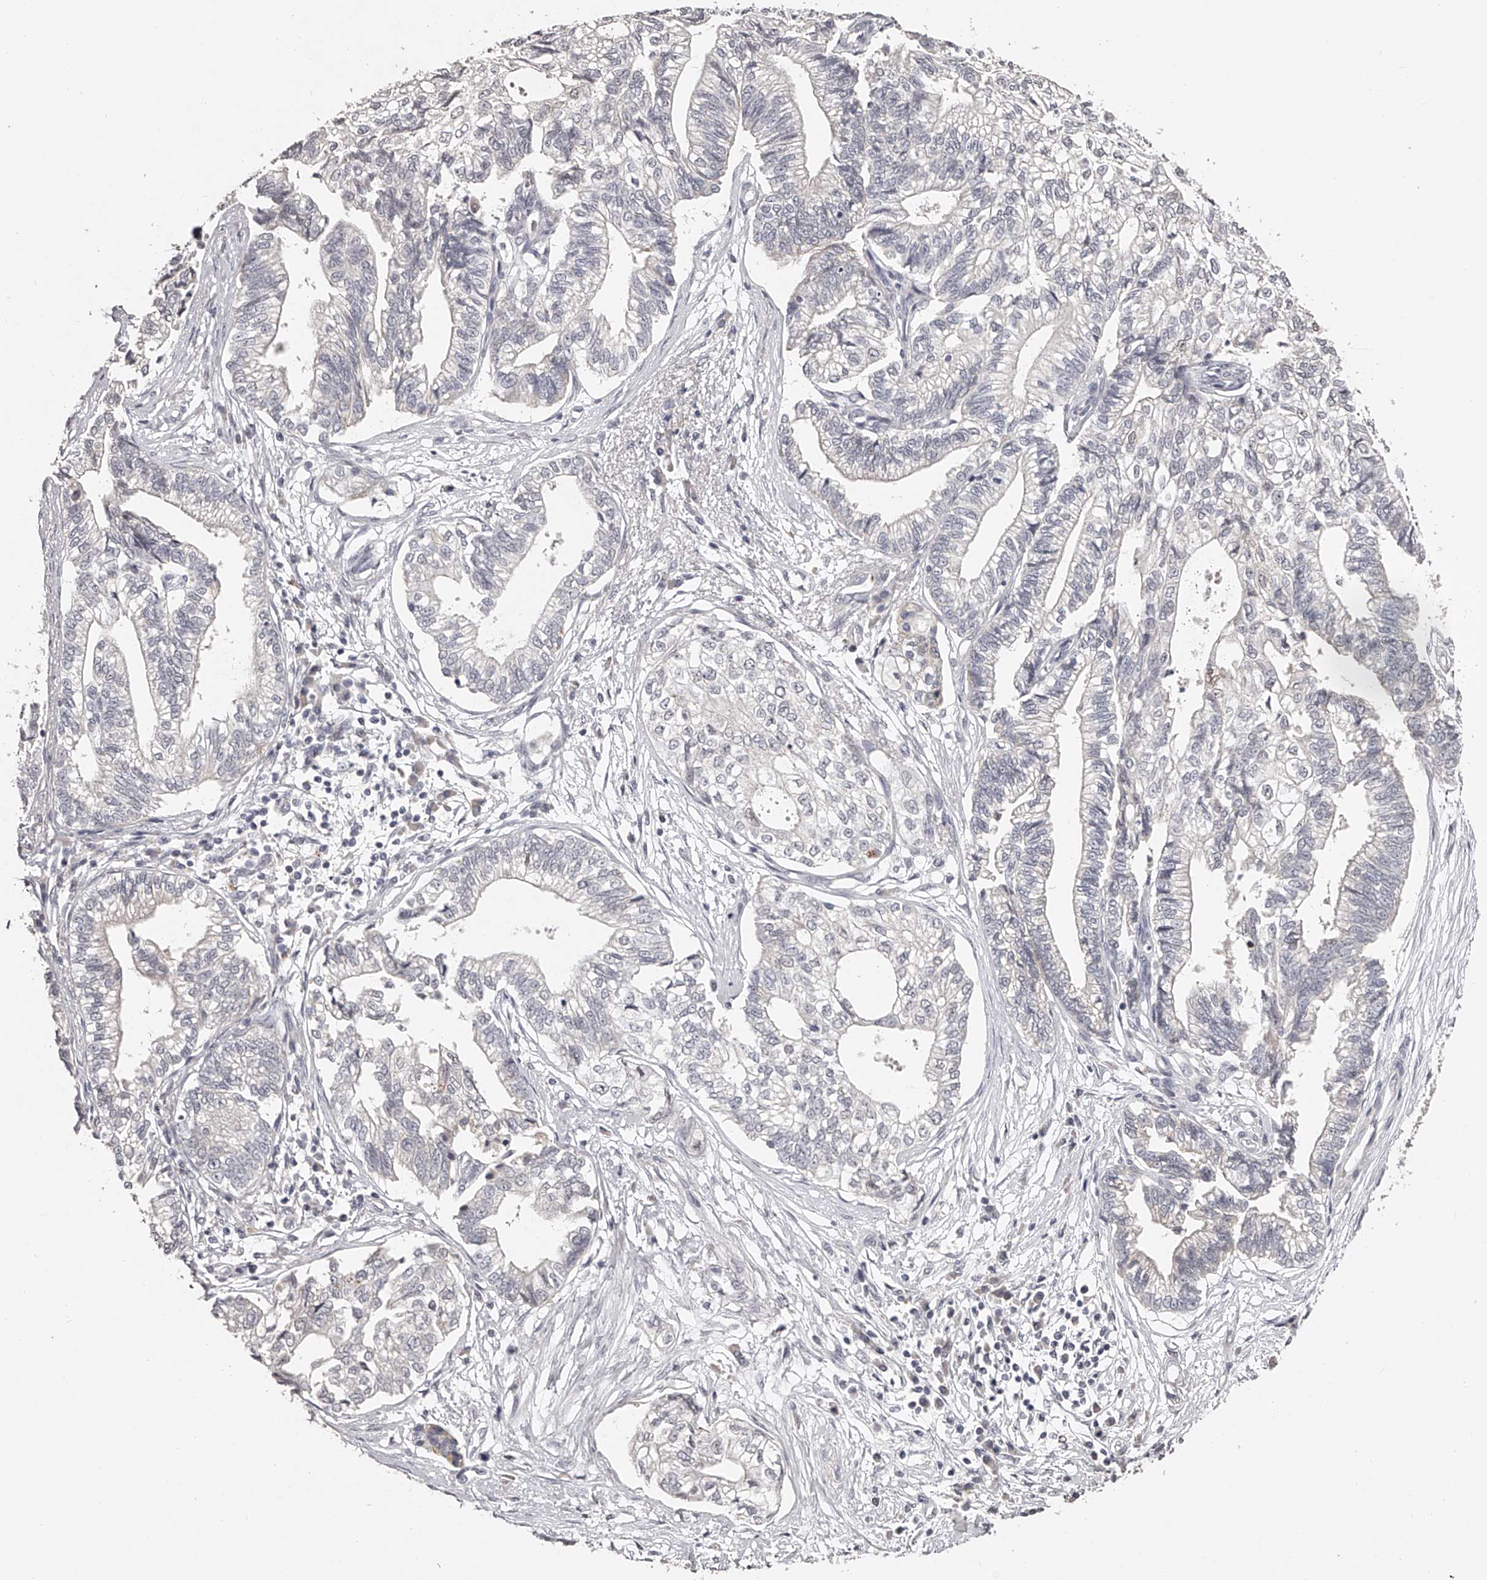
{"staining": {"intensity": "negative", "quantity": "none", "location": "none"}, "tissue": "pancreatic cancer", "cell_type": "Tumor cells", "image_type": "cancer", "snomed": [{"axis": "morphology", "description": "Adenocarcinoma, NOS"}, {"axis": "topography", "description": "Pancreas"}], "caption": "Tumor cells show no significant protein expression in pancreatic cancer (adenocarcinoma).", "gene": "NT5DC1", "patient": {"sex": "male", "age": 72}}